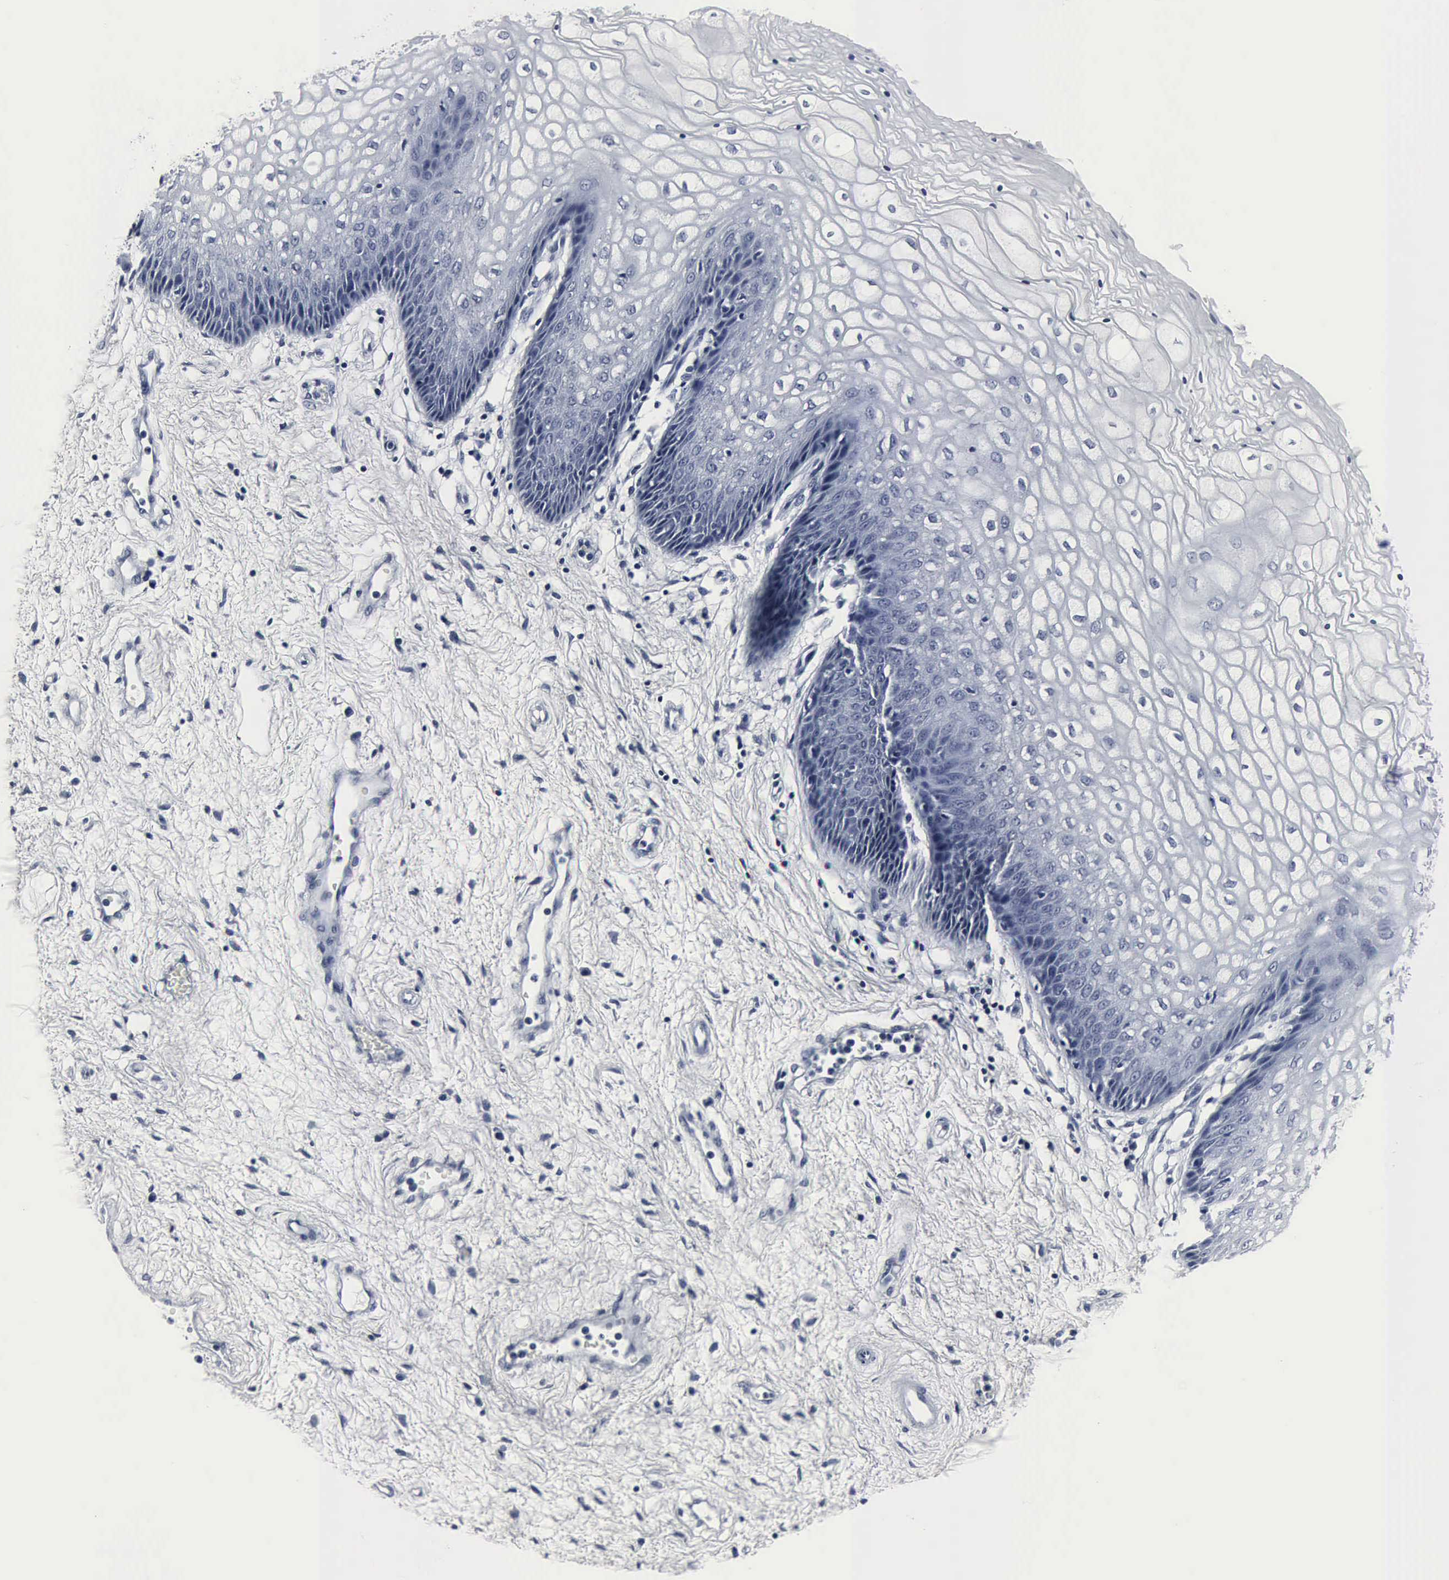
{"staining": {"intensity": "negative", "quantity": "none", "location": "none"}, "tissue": "vagina", "cell_type": "Squamous epithelial cells", "image_type": "normal", "snomed": [{"axis": "morphology", "description": "Normal tissue, NOS"}, {"axis": "topography", "description": "Vagina"}], "caption": "Histopathology image shows no significant protein positivity in squamous epithelial cells of benign vagina.", "gene": "SNAP25", "patient": {"sex": "female", "age": 34}}